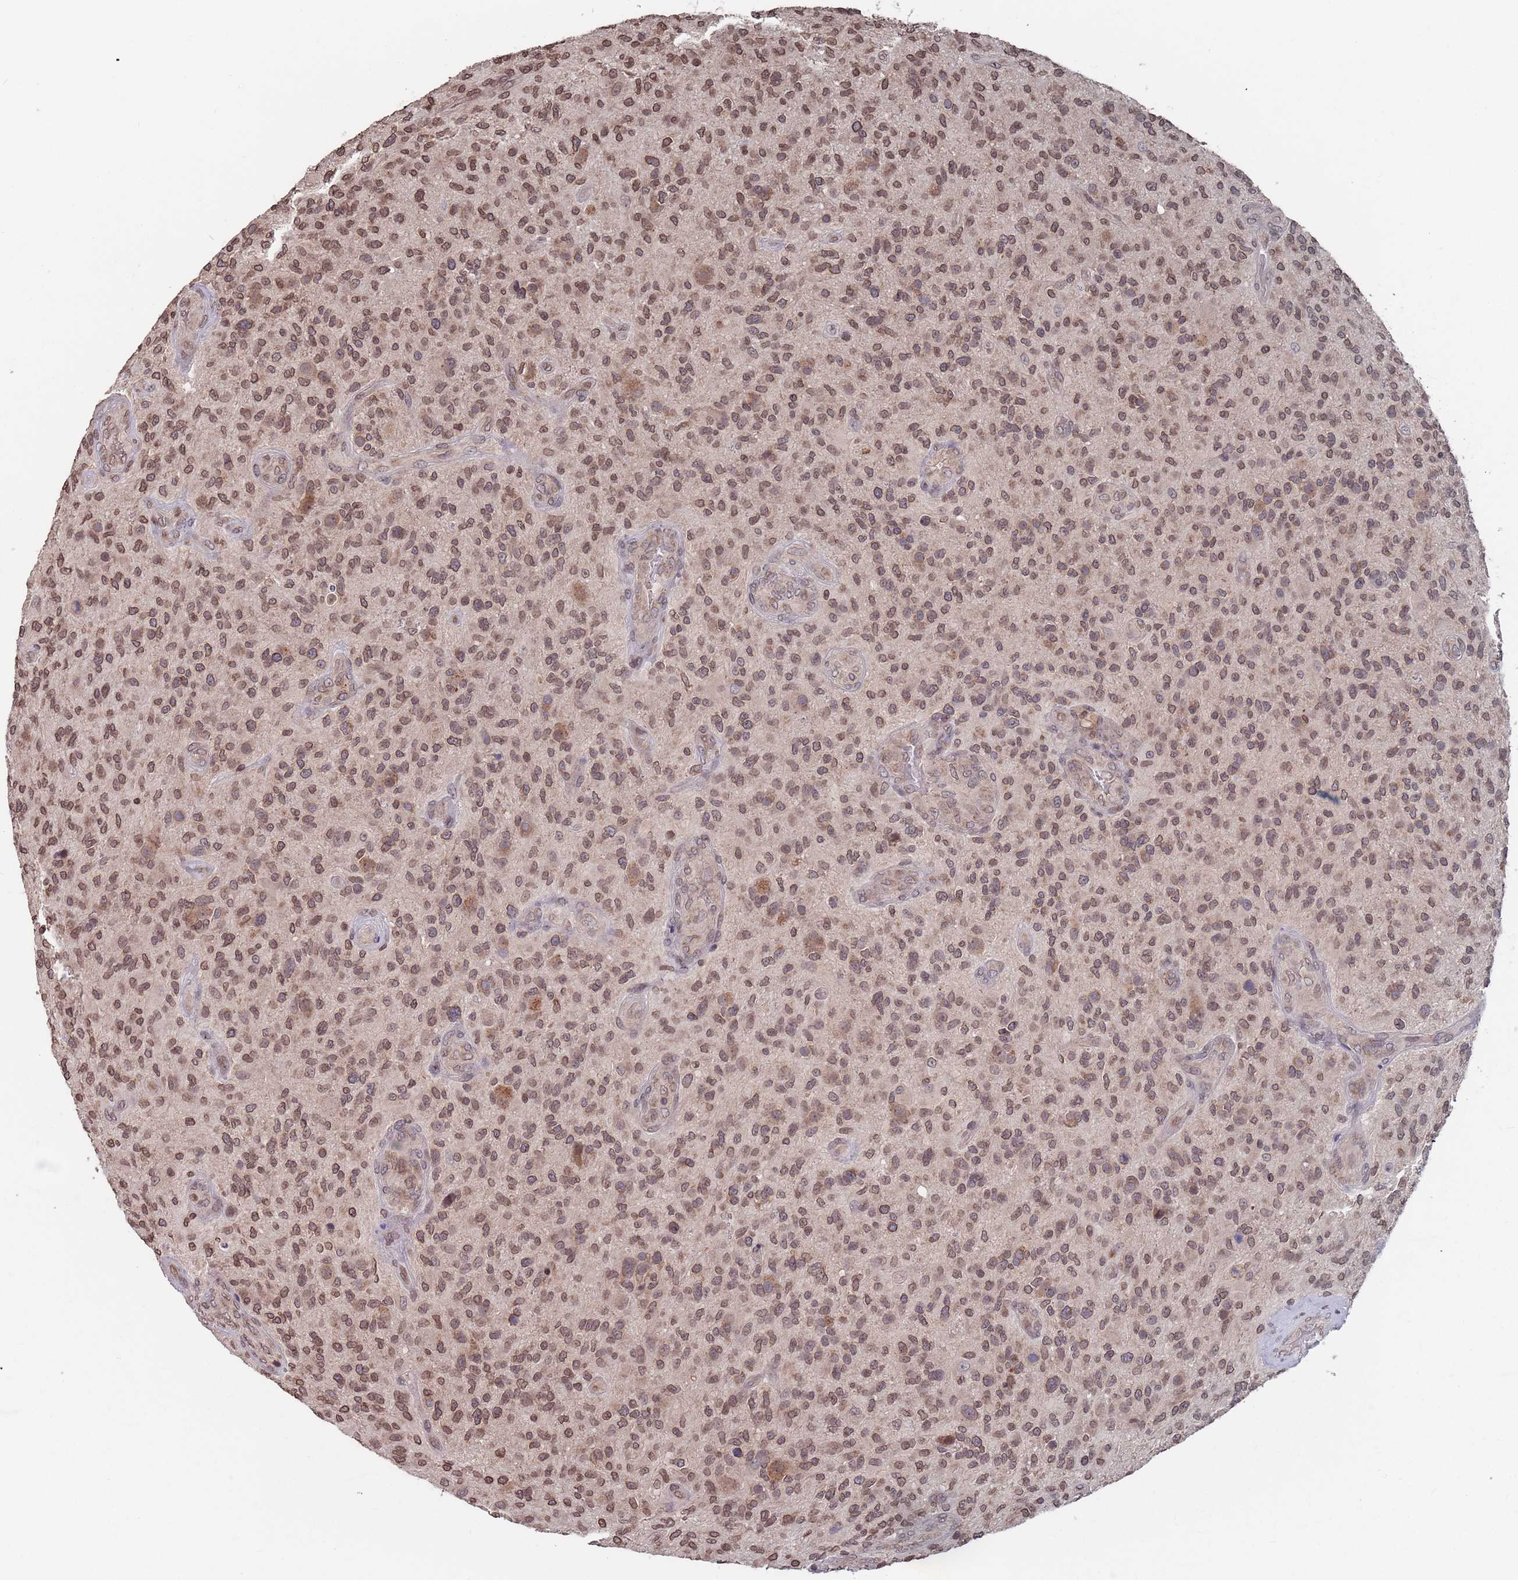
{"staining": {"intensity": "moderate", "quantity": ">75%", "location": "cytoplasmic/membranous,nuclear"}, "tissue": "glioma", "cell_type": "Tumor cells", "image_type": "cancer", "snomed": [{"axis": "morphology", "description": "Glioma, malignant, High grade"}, {"axis": "topography", "description": "Brain"}], "caption": "IHC of human malignant glioma (high-grade) reveals medium levels of moderate cytoplasmic/membranous and nuclear positivity in about >75% of tumor cells.", "gene": "SDHAF3", "patient": {"sex": "male", "age": 47}}